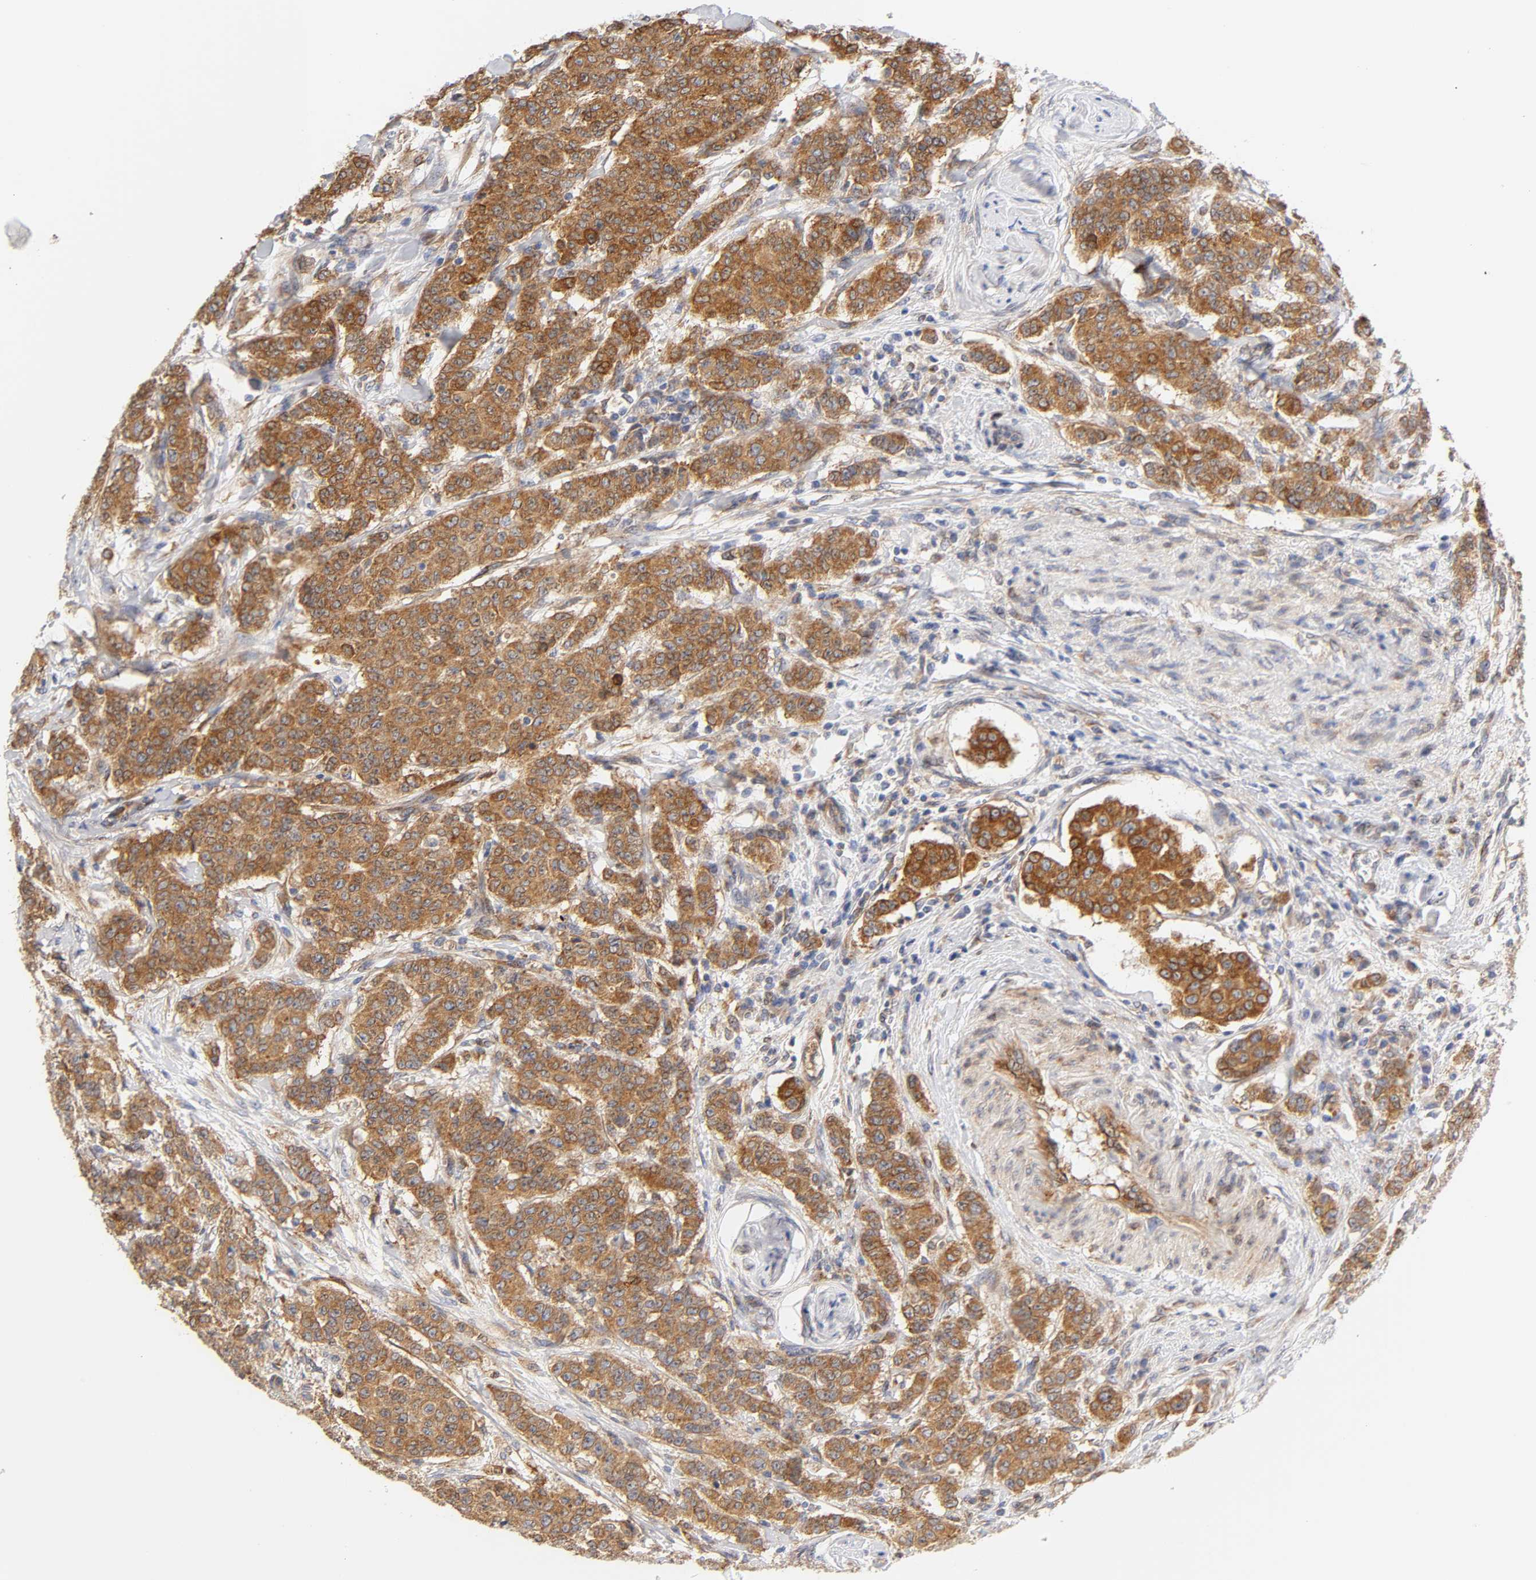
{"staining": {"intensity": "moderate", "quantity": ">75%", "location": "cytoplasmic/membranous"}, "tissue": "breast cancer", "cell_type": "Tumor cells", "image_type": "cancer", "snomed": [{"axis": "morphology", "description": "Duct carcinoma"}, {"axis": "topography", "description": "Breast"}], "caption": "A photomicrograph of human breast intraductal carcinoma stained for a protein shows moderate cytoplasmic/membranous brown staining in tumor cells.", "gene": "POR", "patient": {"sex": "female", "age": 40}}